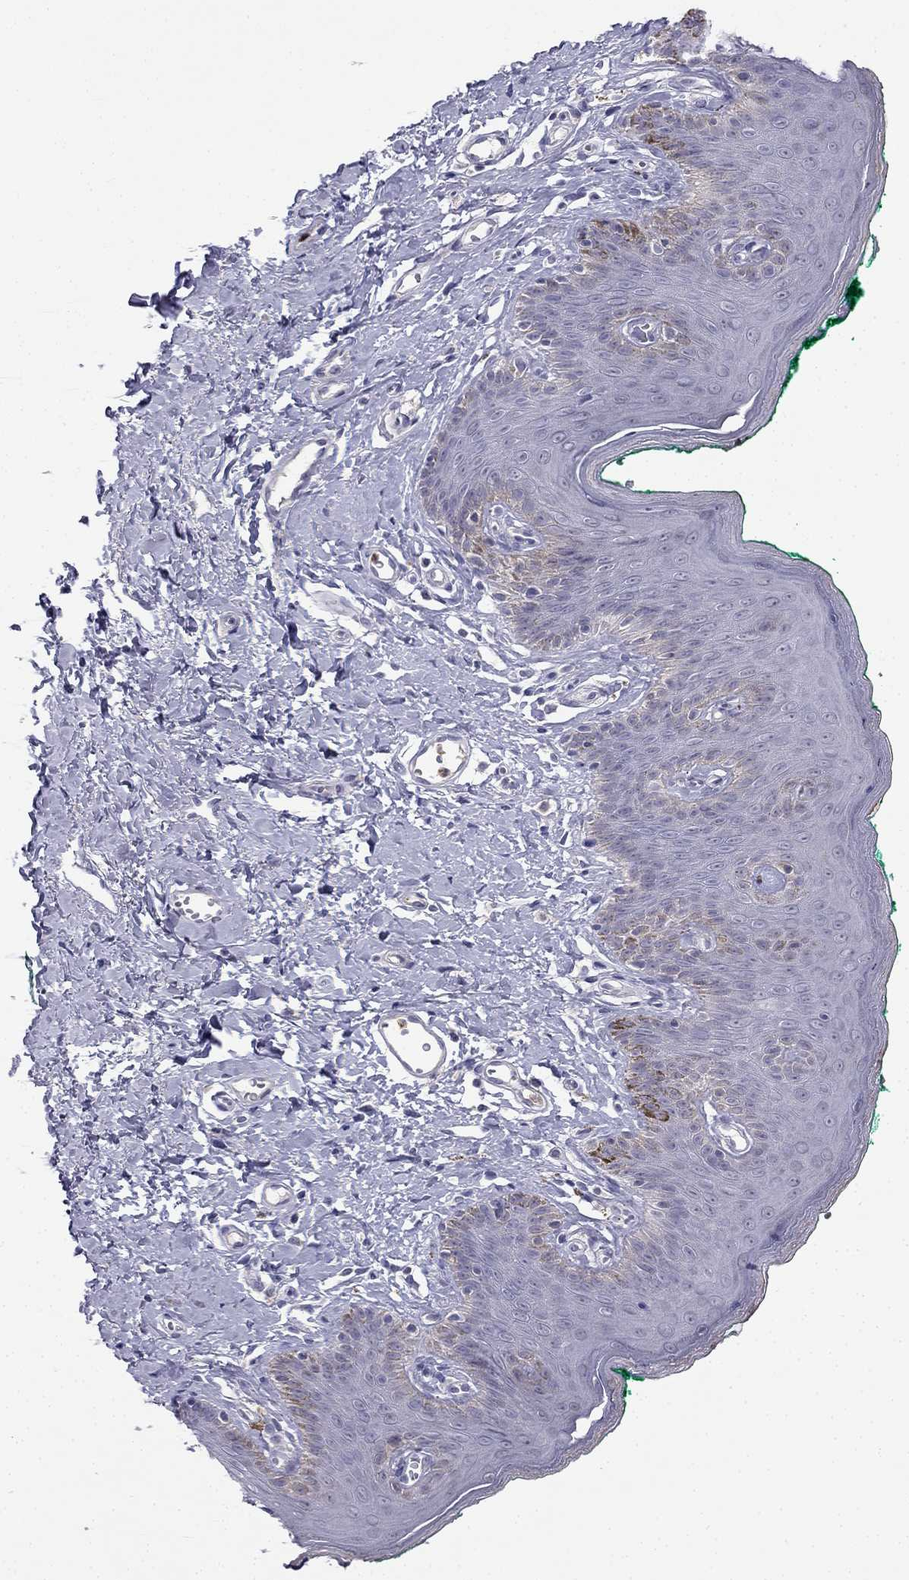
{"staining": {"intensity": "negative", "quantity": "none", "location": "none"}, "tissue": "skin", "cell_type": "Epidermal cells", "image_type": "normal", "snomed": [{"axis": "morphology", "description": "Normal tissue, NOS"}, {"axis": "topography", "description": "Vulva"}], "caption": "Skin stained for a protein using immunohistochemistry (IHC) demonstrates no expression epidermal cells.", "gene": "C16orf89", "patient": {"sex": "female", "age": 66}}